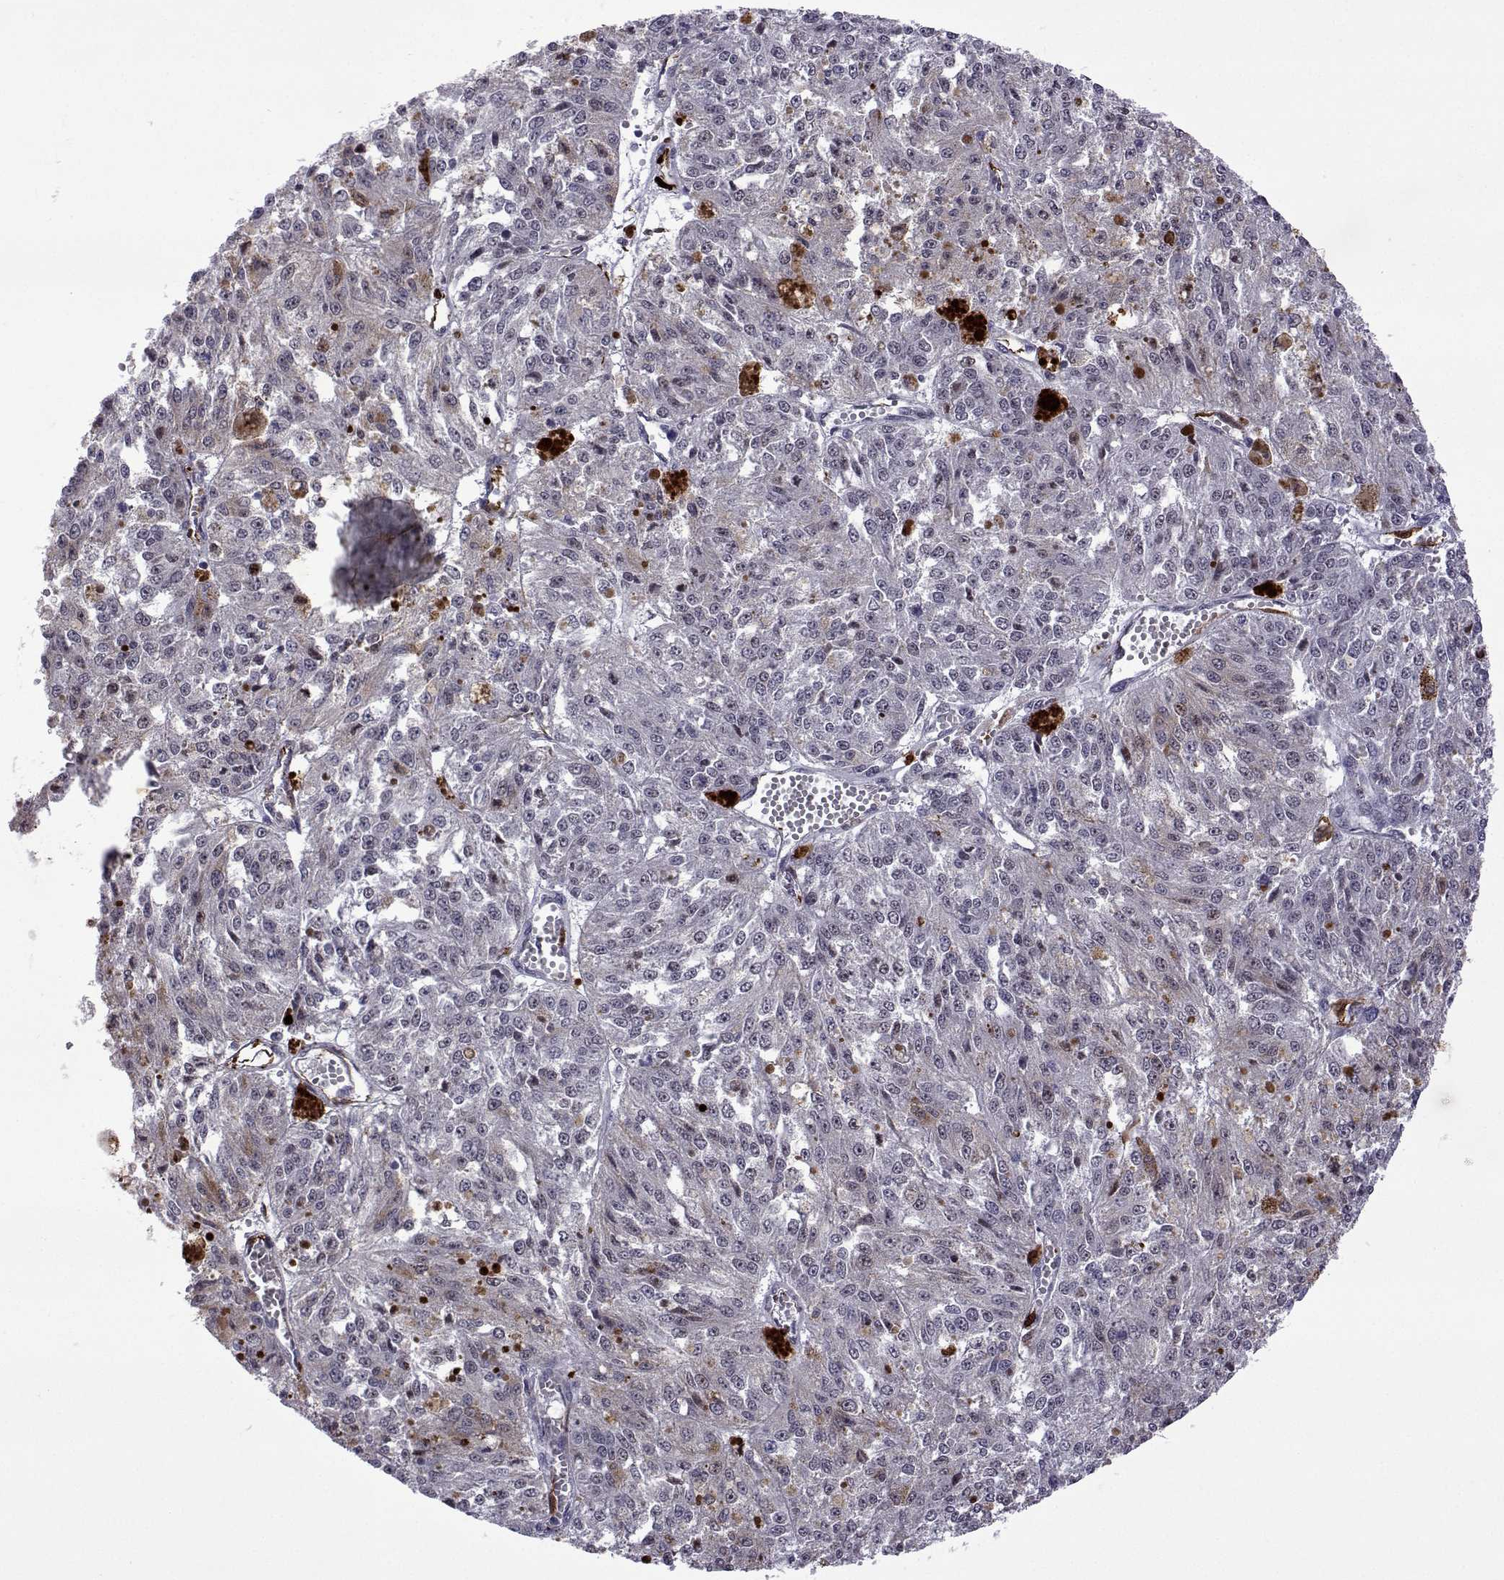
{"staining": {"intensity": "negative", "quantity": "none", "location": "none"}, "tissue": "melanoma", "cell_type": "Tumor cells", "image_type": "cancer", "snomed": [{"axis": "morphology", "description": "Malignant melanoma, Metastatic site"}, {"axis": "topography", "description": "Lymph node"}], "caption": "A high-resolution photomicrograph shows IHC staining of melanoma, which reveals no significant staining in tumor cells.", "gene": "EFCAB3", "patient": {"sex": "female", "age": 64}}